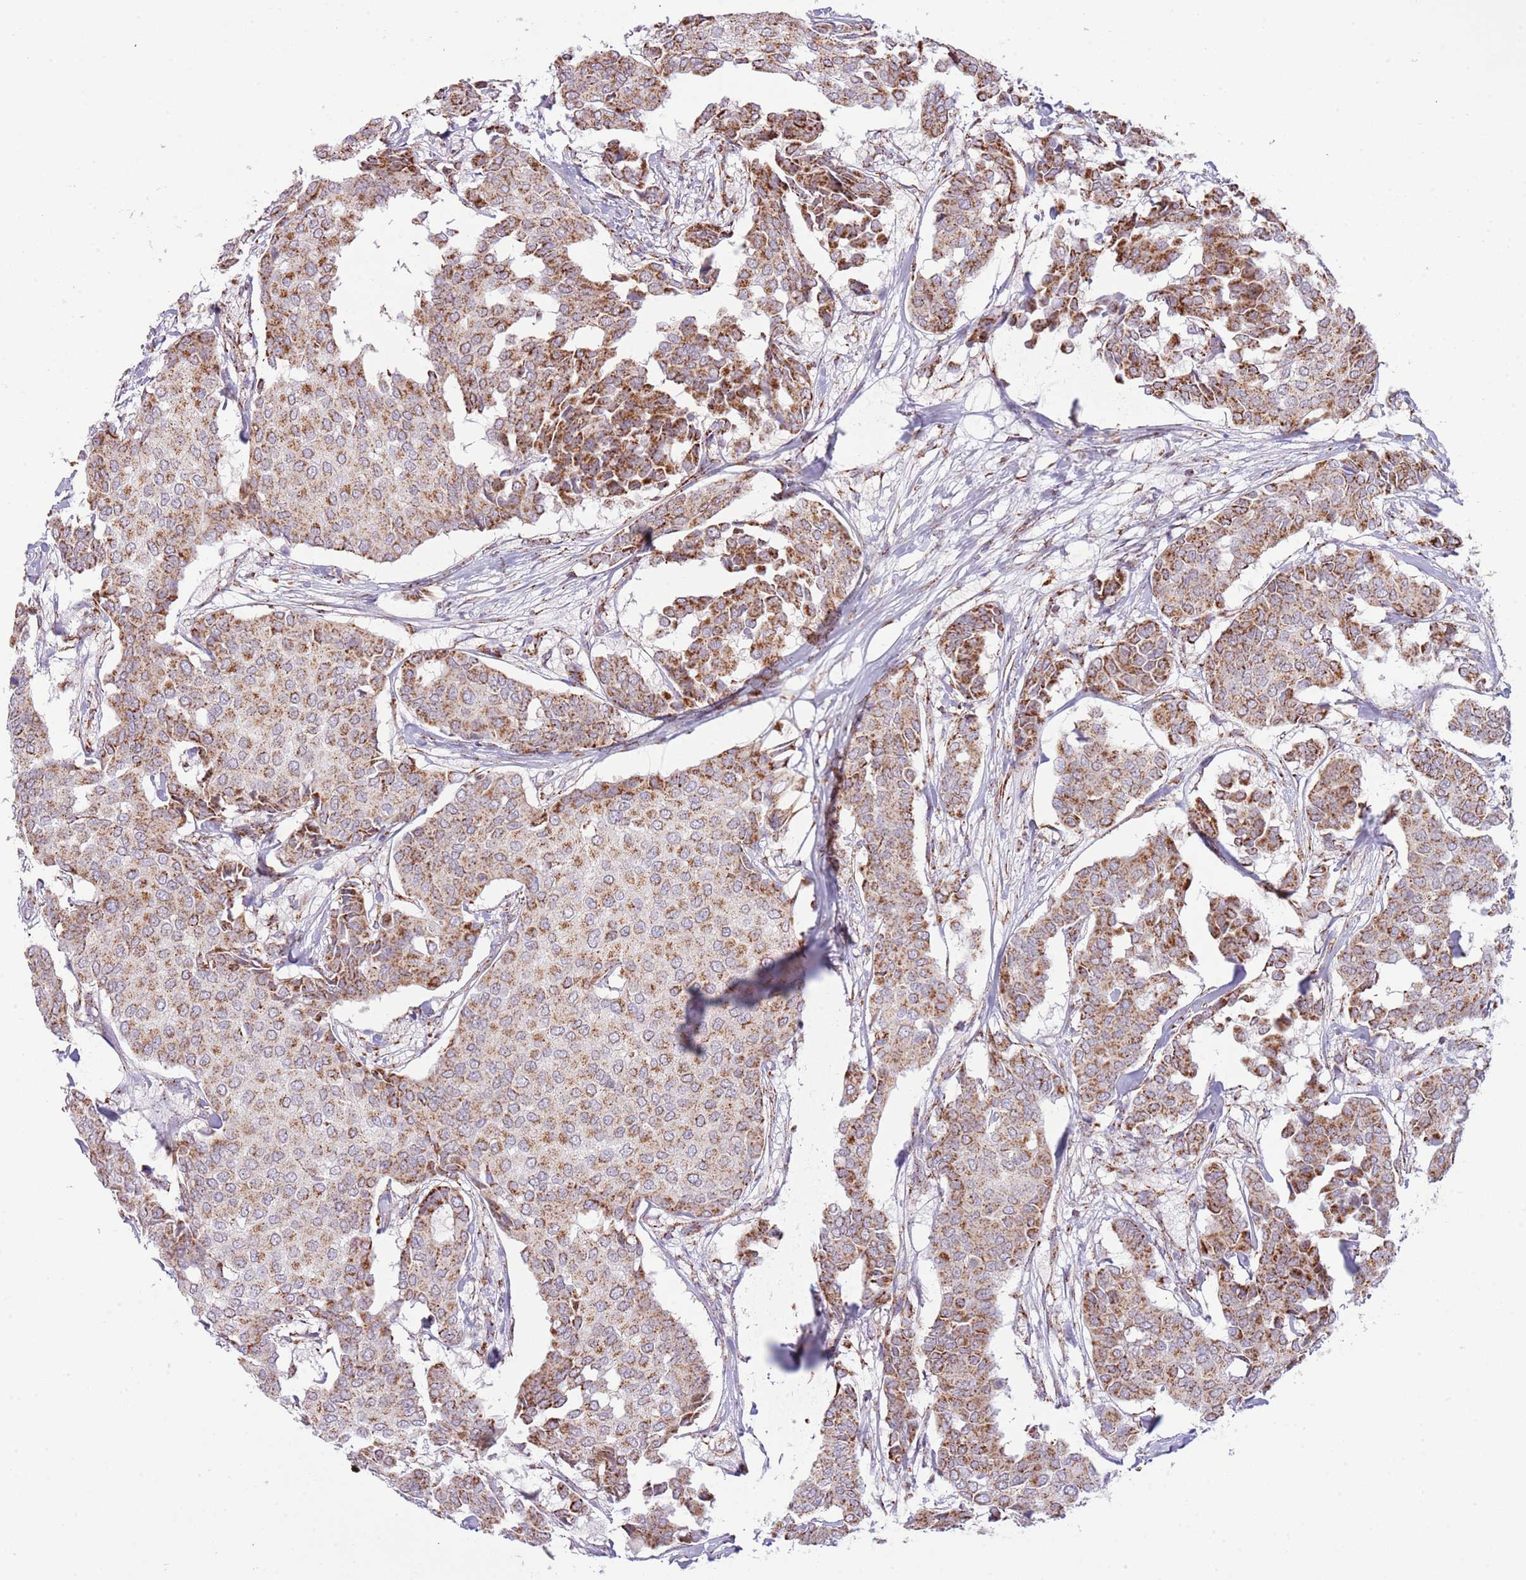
{"staining": {"intensity": "moderate", "quantity": ">75%", "location": "cytoplasmic/membranous"}, "tissue": "breast cancer", "cell_type": "Tumor cells", "image_type": "cancer", "snomed": [{"axis": "morphology", "description": "Duct carcinoma"}, {"axis": "topography", "description": "Breast"}], "caption": "This is a photomicrograph of immunohistochemistry (IHC) staining of breast cancer (infiltrating ductal carcinoma), which shows moderate expression in the cytoplasmic/membranous of tumor cells.", "gene": "LHX6", "patient": {"sex": "female", "age": 75}}